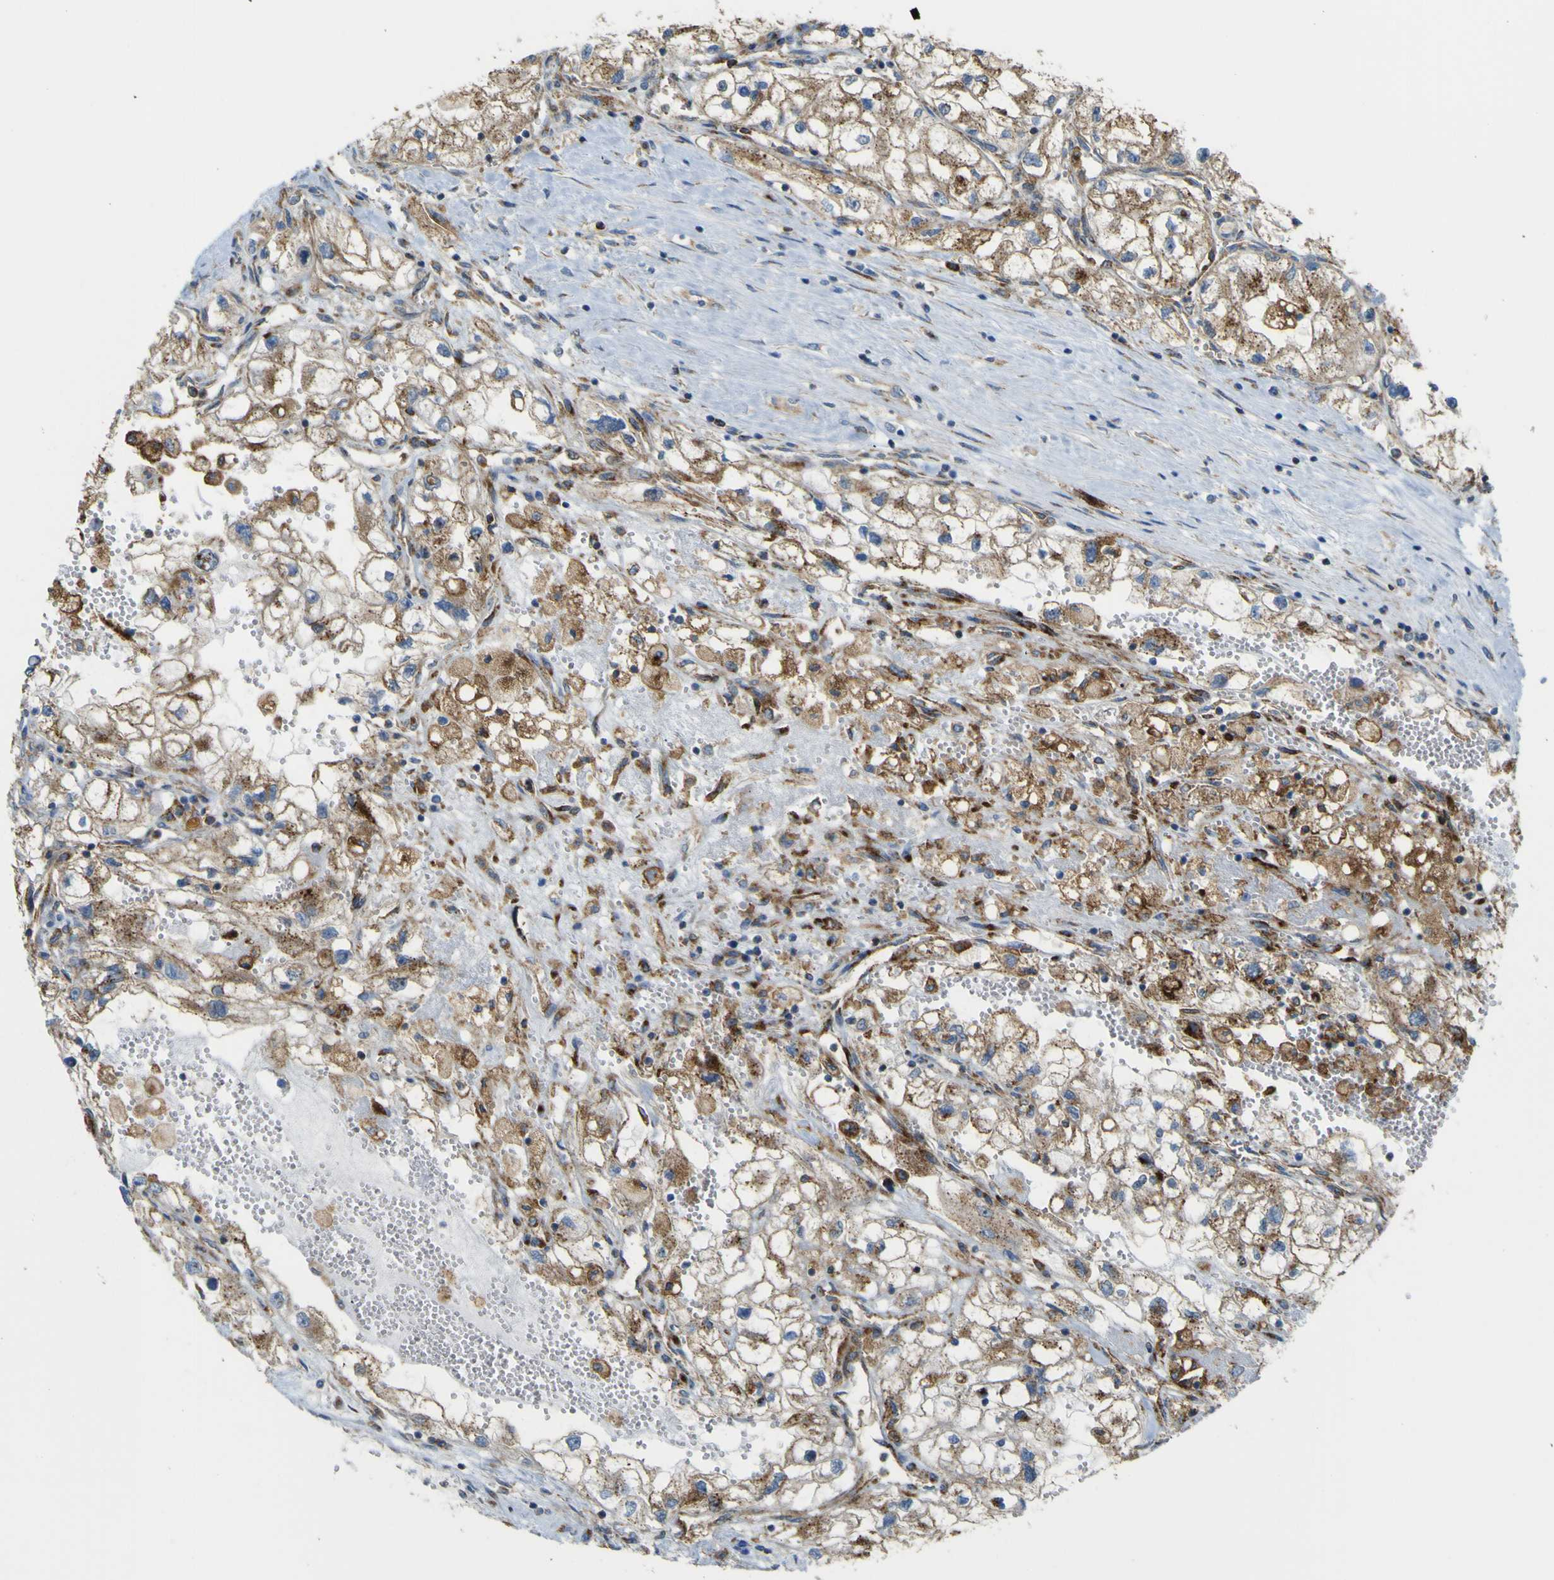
{"staining": {"intensity": "moderate", "quantity": ">75%", "location": "cytoplasmic/membranous"}, "tissue": "renal cancer", "cell_type": "Tumor cells", "image_type": "cancer", "snomed": [{"axis": "morphology", "description": "Adenocarcinoma, NOS"}, {"axis": "topography", "description": "Kidney"}], "caption": "Adenocarcinoma (renal) tissue demonstrates moderate cytoplasmic/membranous positivity in about >75% of tumor cells, visualized by immunohistochemistry.", "gene": "IGF2R", "patient": {"sex": "female", "age": 70}}